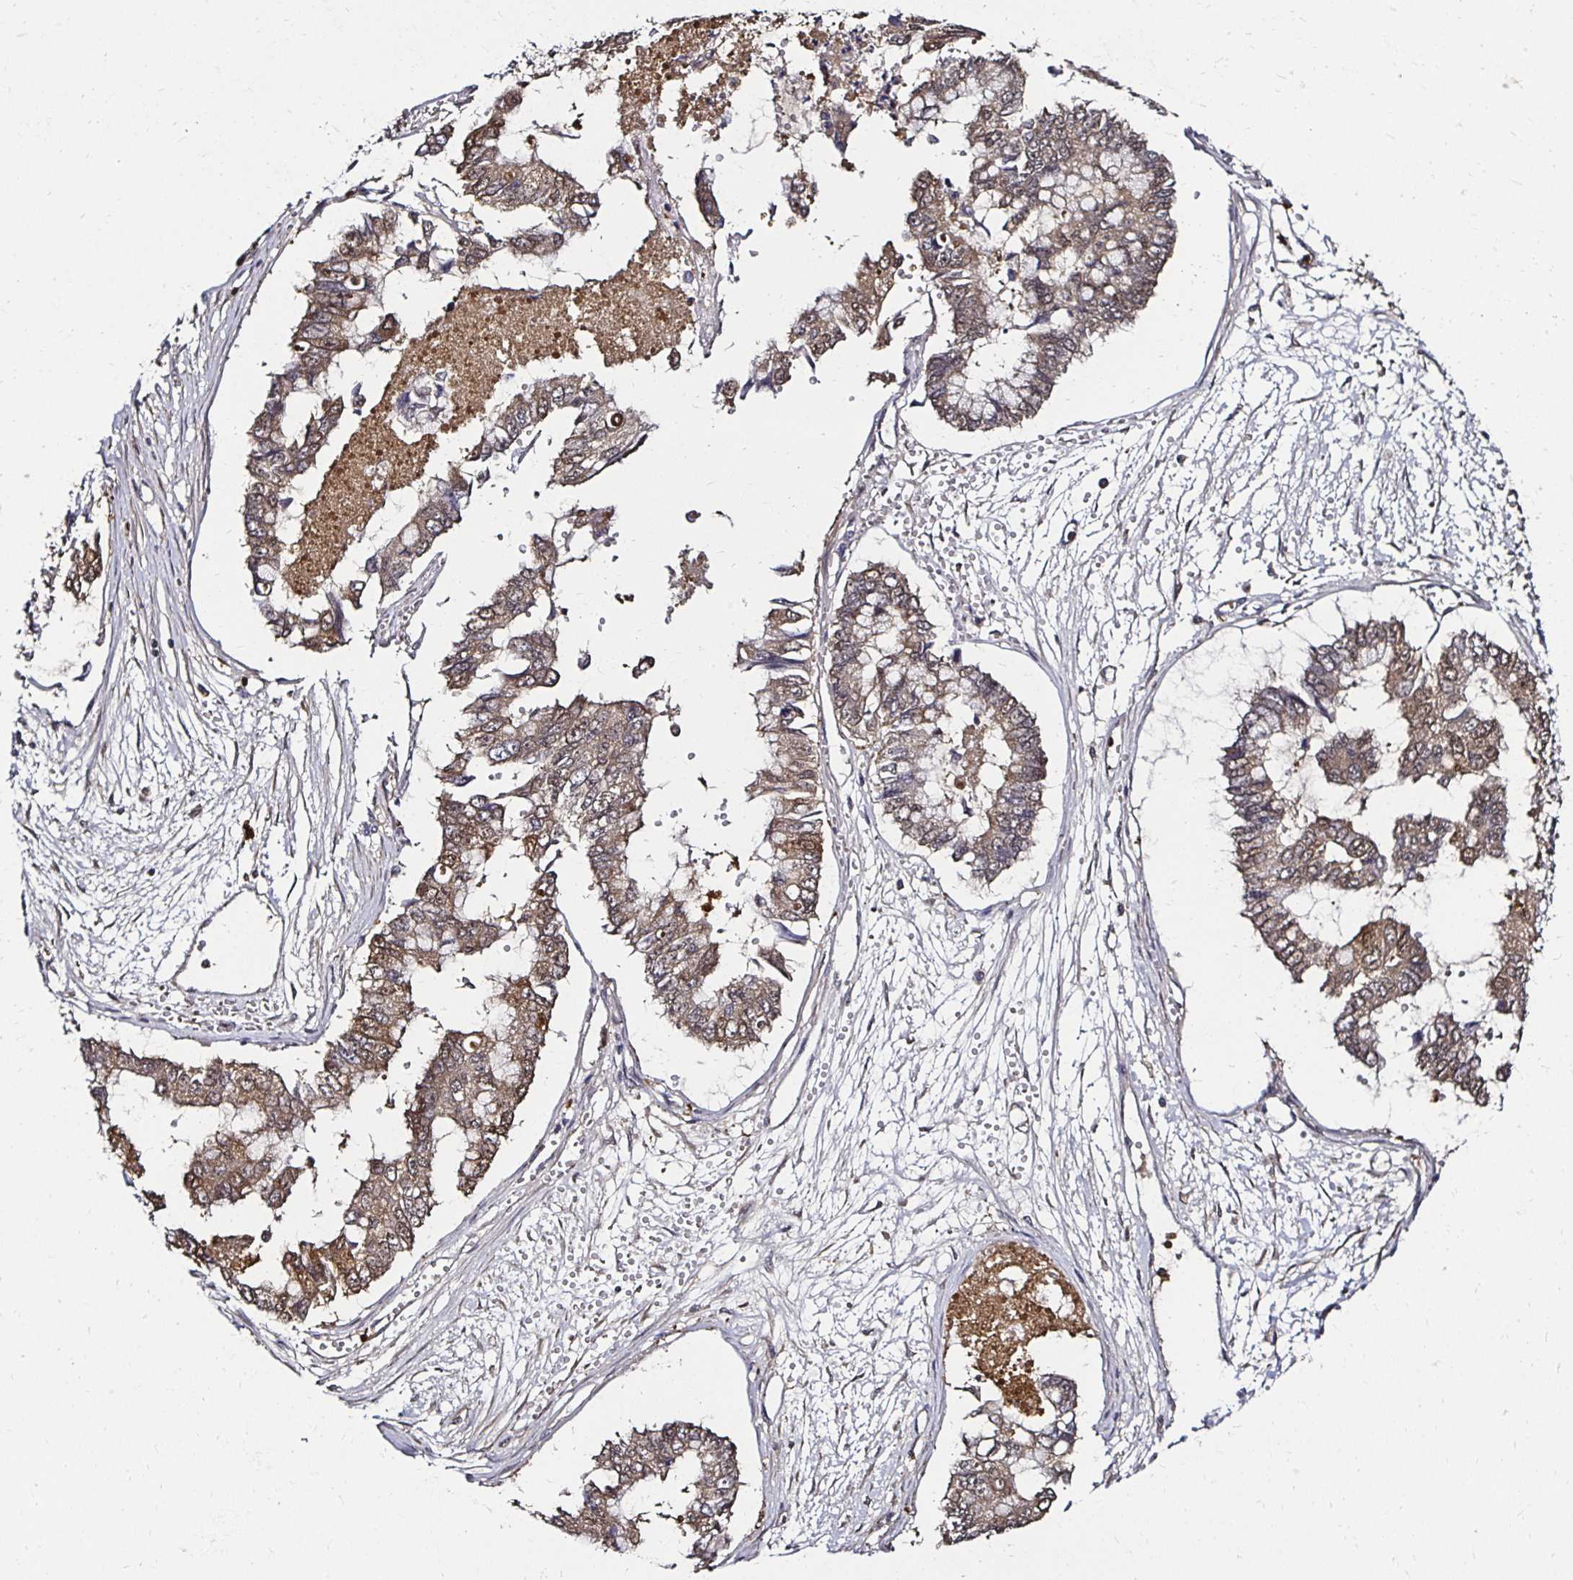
{"staining": {"intensity": "weak", "quantity": ">75%", "location": "cytoplasmic/membranous"}, "tissue": "ovarian cancer", "cell_type": "Tumor cells", "image_type": "cancer", "snomed": [{"axis": "morphology", "description": "Cystadenocarcinoma, mucinous, NOS"}, {"axis": "topography", "description": "Ovary"}], "caption": "Immunohistochemical staining of ovarian mucinous cystadenocarcinoma demonstrates low levels of weak cytoplasmic/membranous protein staining in about >75% of tumor cells.", "gene": "TXN", "patient": {"sex": "female", "age": 72}}